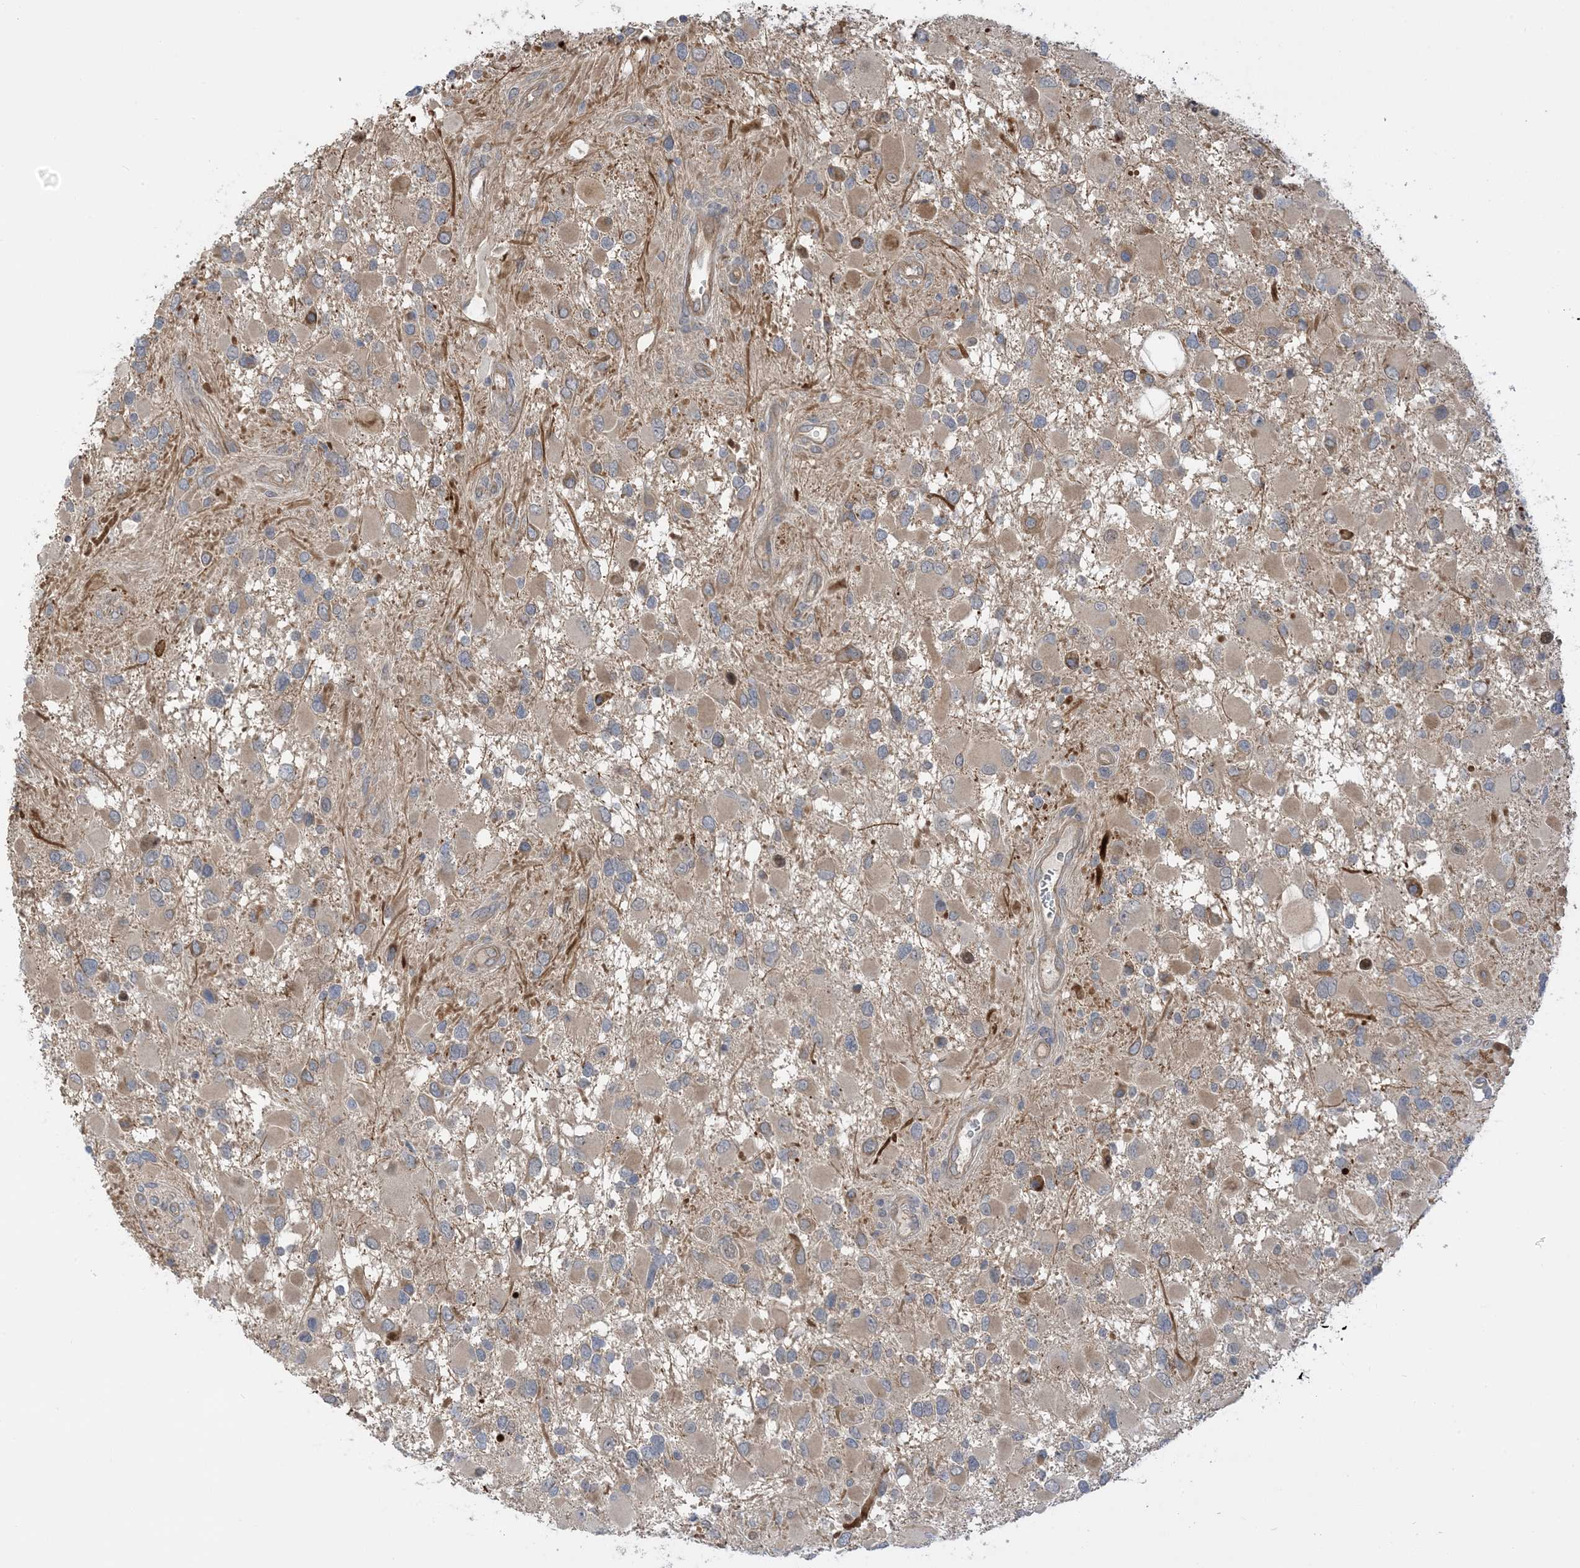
{"staining": {"intensity": "moderate", "quantity": "<25%", "location": "cytoplasmic/membranous"}, "tissue": "glioma", "cell_type": "Tumor cells", "image_type": "cancer", "snomed": [{"axis": "morphology", "description": "Glioma, malignant, High grade"}, {"axis": "topography", "description": "Brain"}], "caption": "A brown stain highlights moderate cytoplasmic/membranous positivity of a protein in glioma tumor cells.", "gene": "WDR26", "patient": {"sex": "male", "age": 53}}